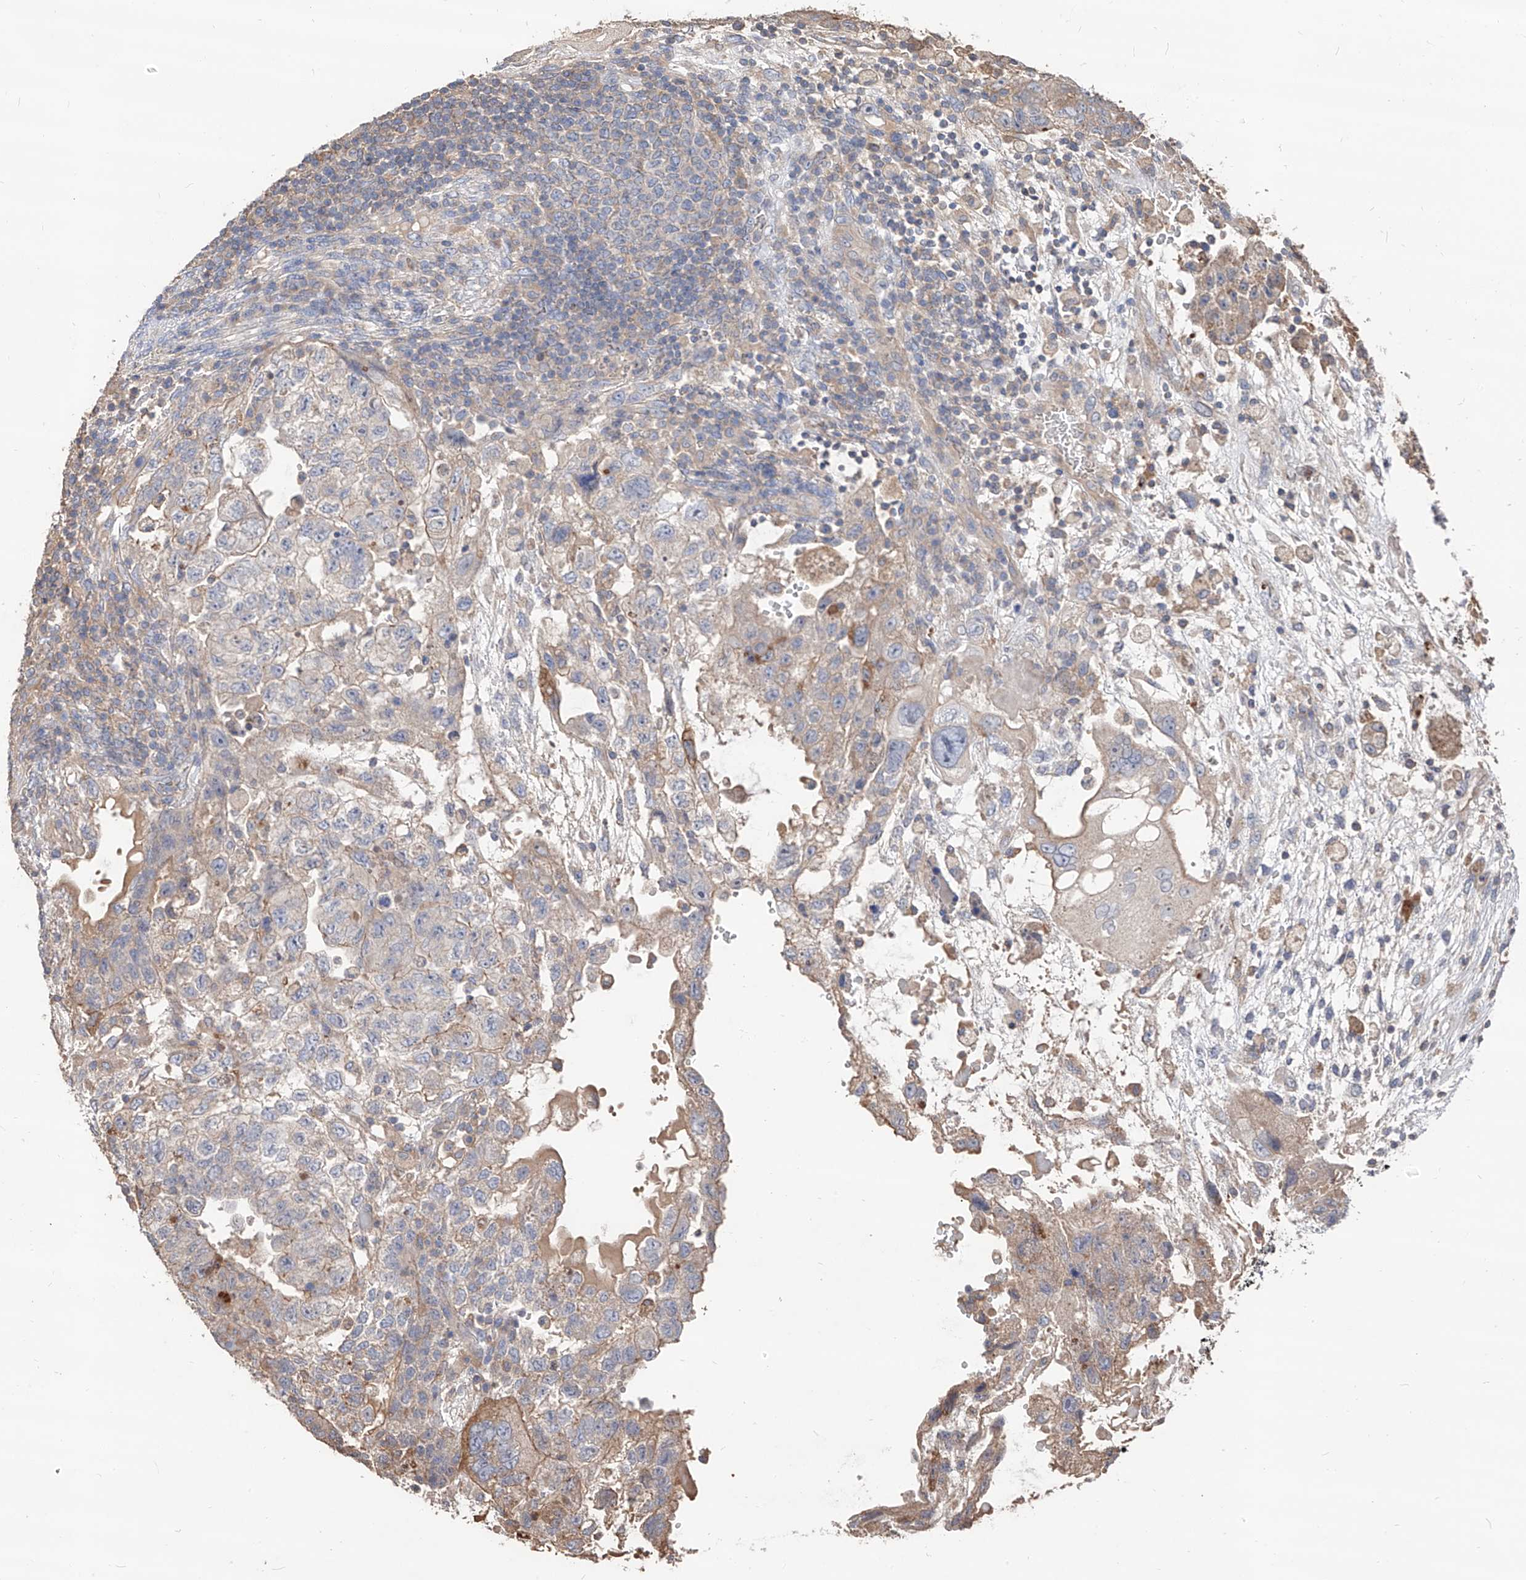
{"staining": {"intensity": "negative", "quantity": "none", "location": "none"}, "tissue": "testis cancer", "cell_type": "Tumor cells", "image_type": "cancer", "snomed": [{"axis": "morphology", "description": "Carcinoma, Embryonal, NOS"}, {"axis": "topography", "description": "Testis"}], "caption": "Immunohistochemistry image of neoplastic tissue: human testis cancer stained with DAB displays no significant protein staining in tumor cells. (DAB (3,3'-diaminobenzidine) IHC with hematoxylin counter stain).", "gene": "EDN1", "patient": {"sex": "male", "age": 36}}